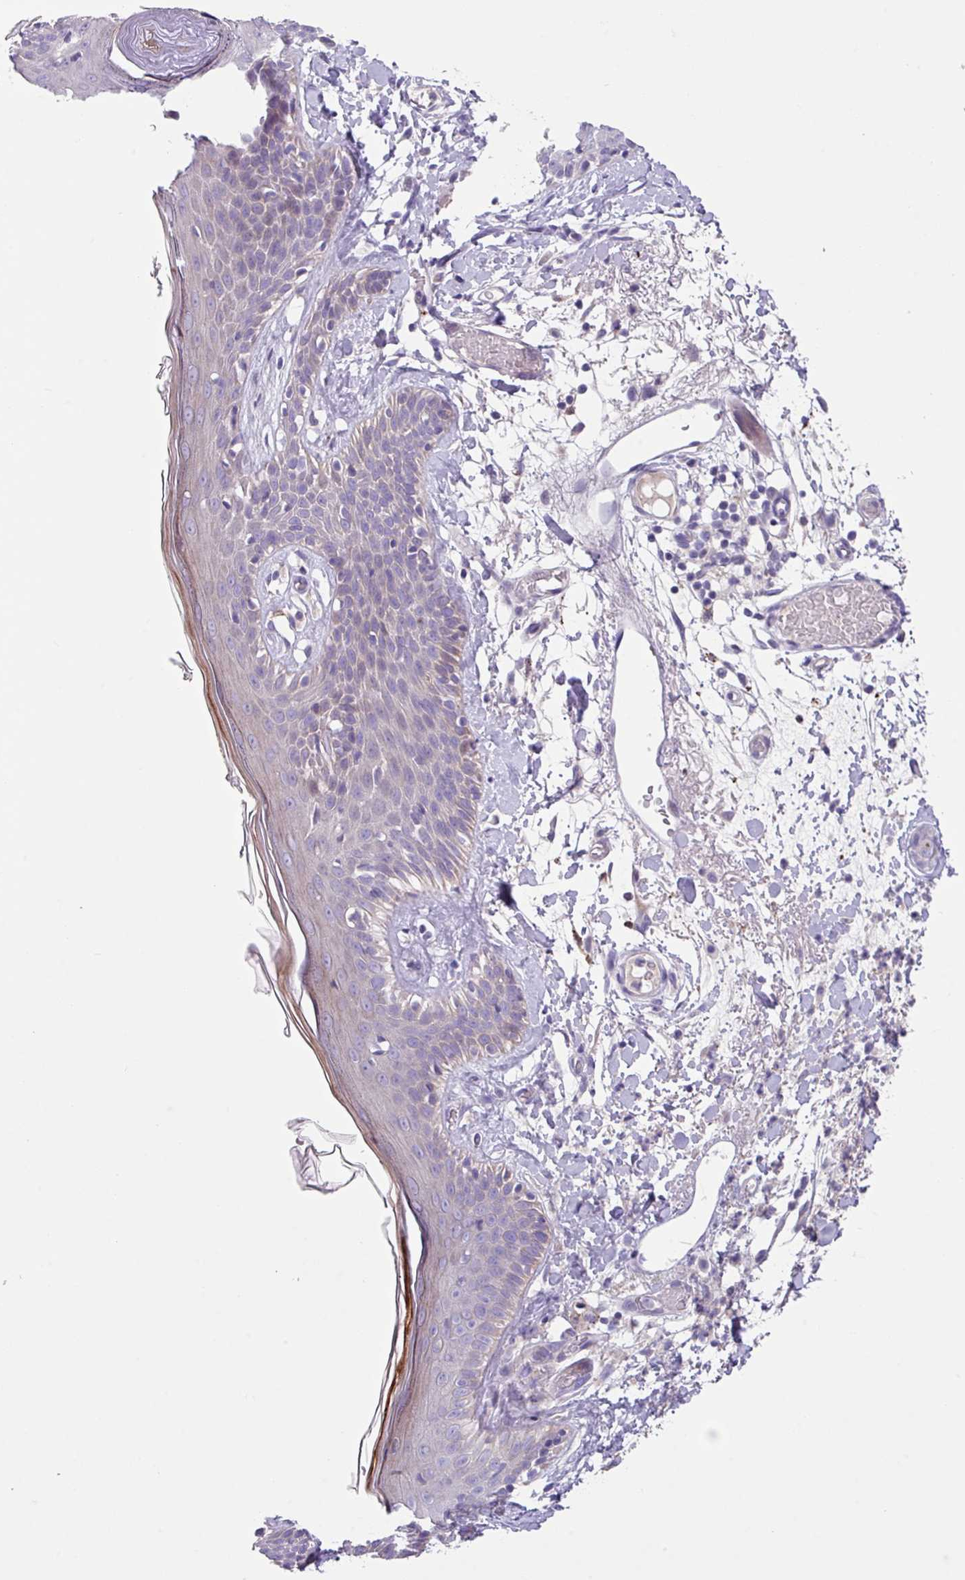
{"staining": {"intensity": "negative", "quantity": "none", "location": "none"}, "tissue": "skin", "cell_type": "Fibroblasts", "image_type": "normal", "snomed": [{"axis": "morphology", "description": "Normal tissue, NOS"}, {"axis": "topography", "description": "Skin"}], "caption": "DAB immunohistochemical staining of unremarkable skin exhibits no significant staining in fibroblasts. The staining was performed using DAB (3,3'-diaminobenzidine) to visualize the protein expression in brown, while the nuclei were stained in blue with hematoxylin (Magnification: 20x).", "gene": "IQCJ", "patient": {"sex": "male", "age": 79}}